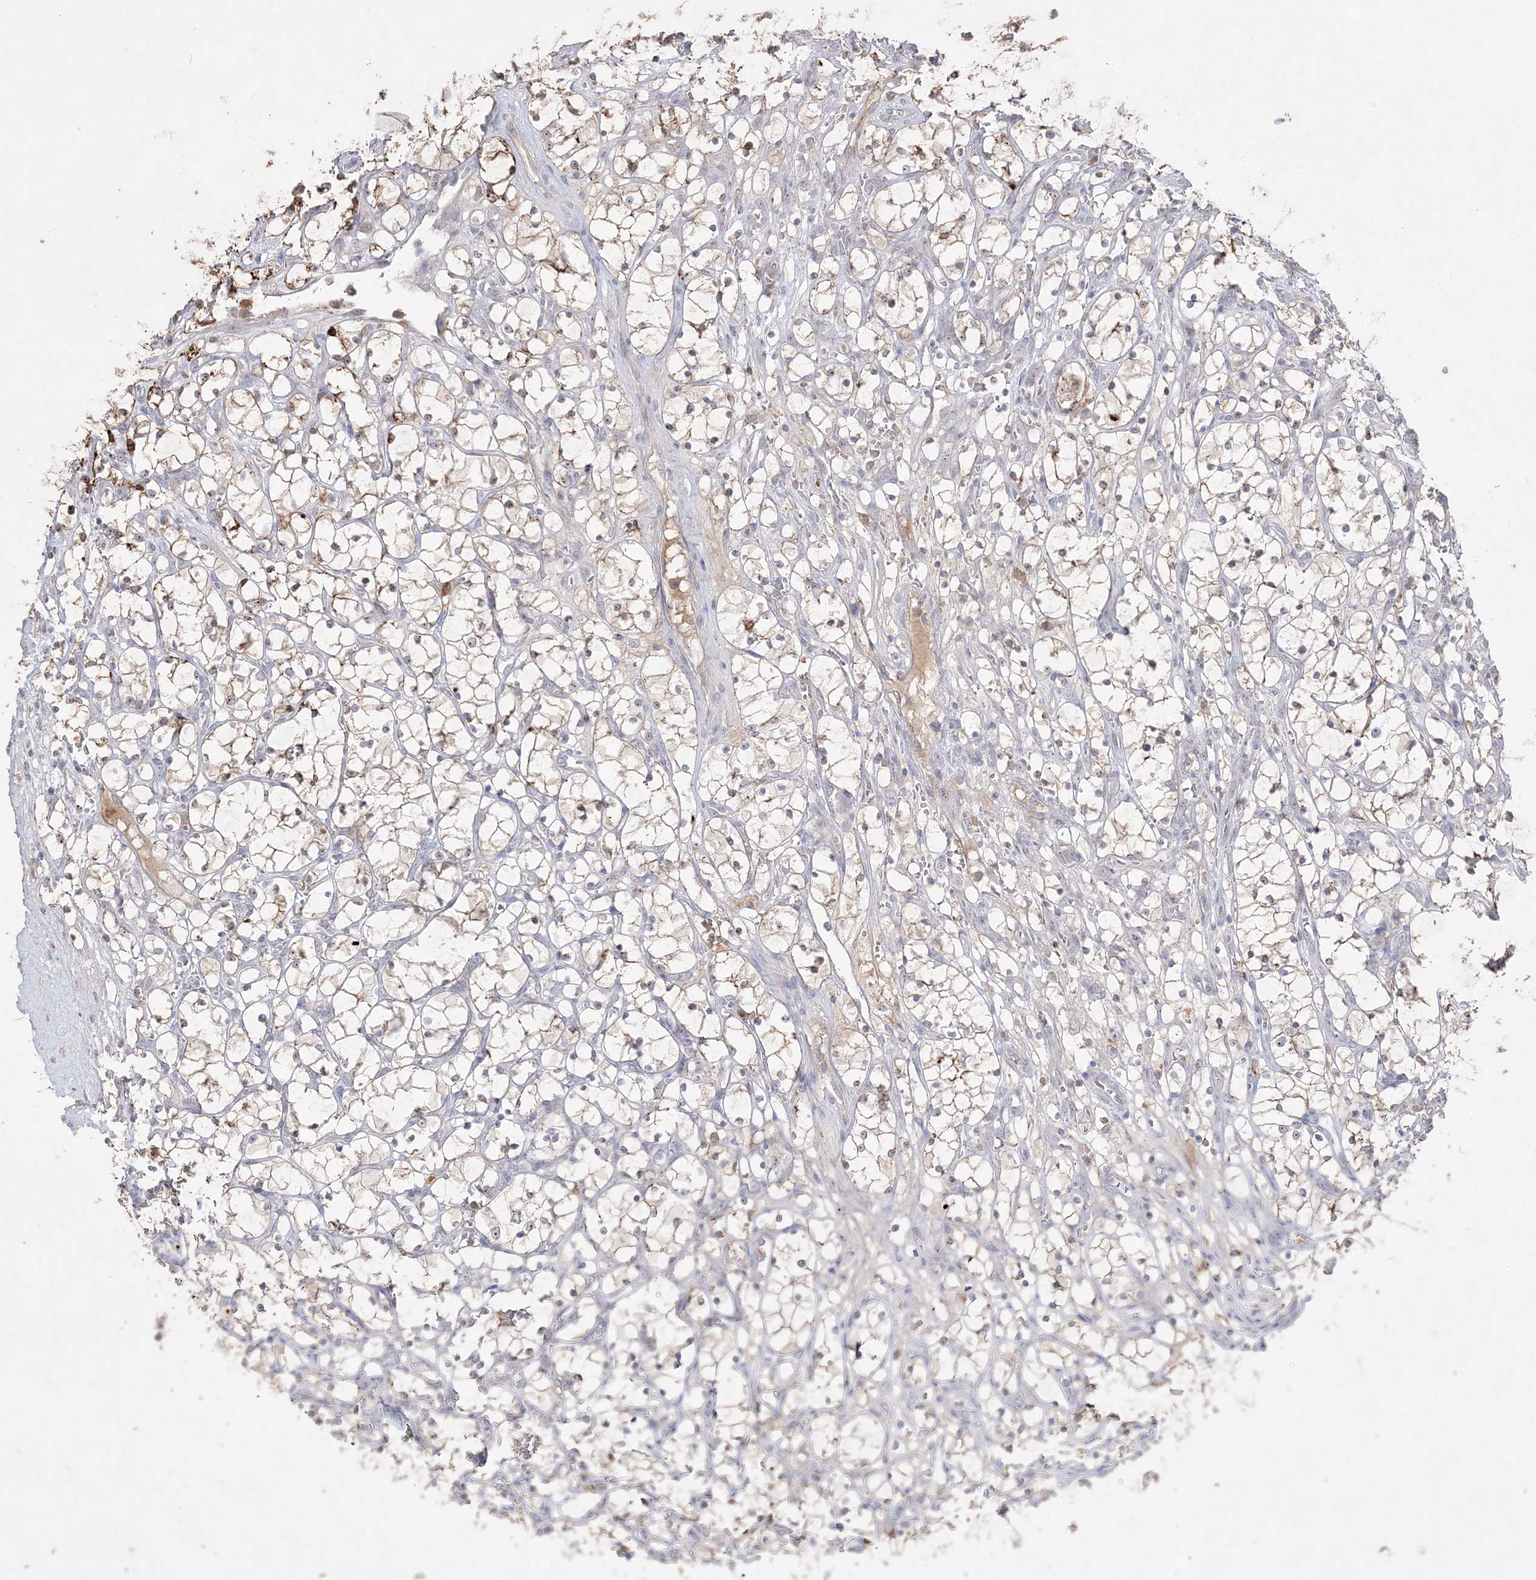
{"staining": {"intensity": "weak", "quantity": "<25%", "location": "cytoplasmic/membranous"}, "tissue": "renal cancer", "cell_type": "Tumor cells", "image_type": "cancer", "snomed": [{"axis": "morphology", "description": "Adenocarcinoma, NOS"}, {"axis": "topography", "description": "Kidney"}], "caption": "Renal cancer (adenocarcinoma) was stained to show a protein in brown. There is no significant expression in tumor cells. (DAB IHC with hematoxylin counter stain).", "gene": "NOP16", "patient": {"sex": "female", "age": 69}}